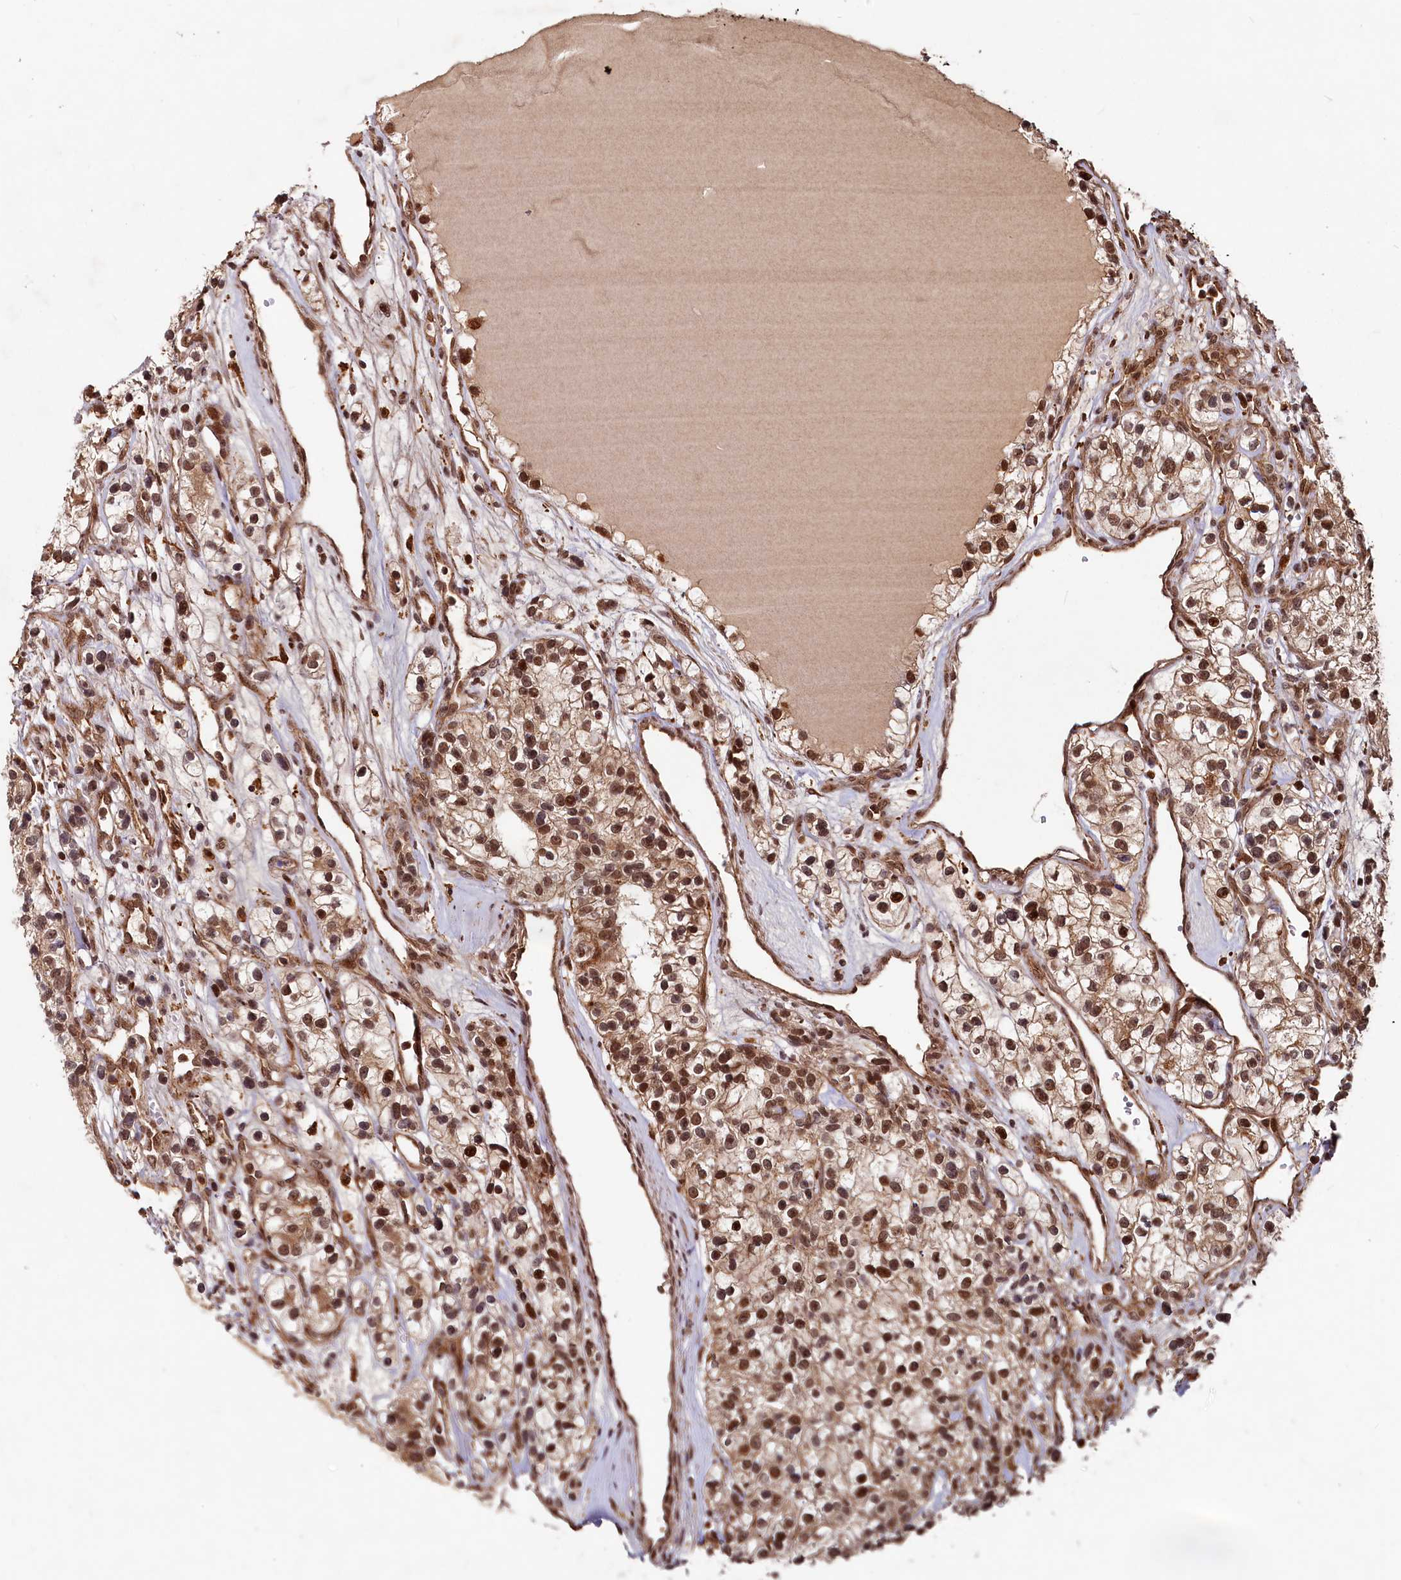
{"staining": {"intensity": "moderate", "quantity": ">75%", "location": "cytoplasmic/membranous,nuclear"}, "tissue": "renal cancer", "cell_type": "Tumor cells", "image_type": "cancer", "snomed": [{"axis": "morphology", "description": "Adenocarcinoma, NOS"}, {"axis": "topography", "description": "Kidney"}], "caption": "A medium amount of moderate cytoplasmic/membranous and nuclear positivity is seen in approximately >75% of tumor cells in renal cancer tissue.", "gene": "TRIM23", "patient": {"sex": "female", "age": 57}}